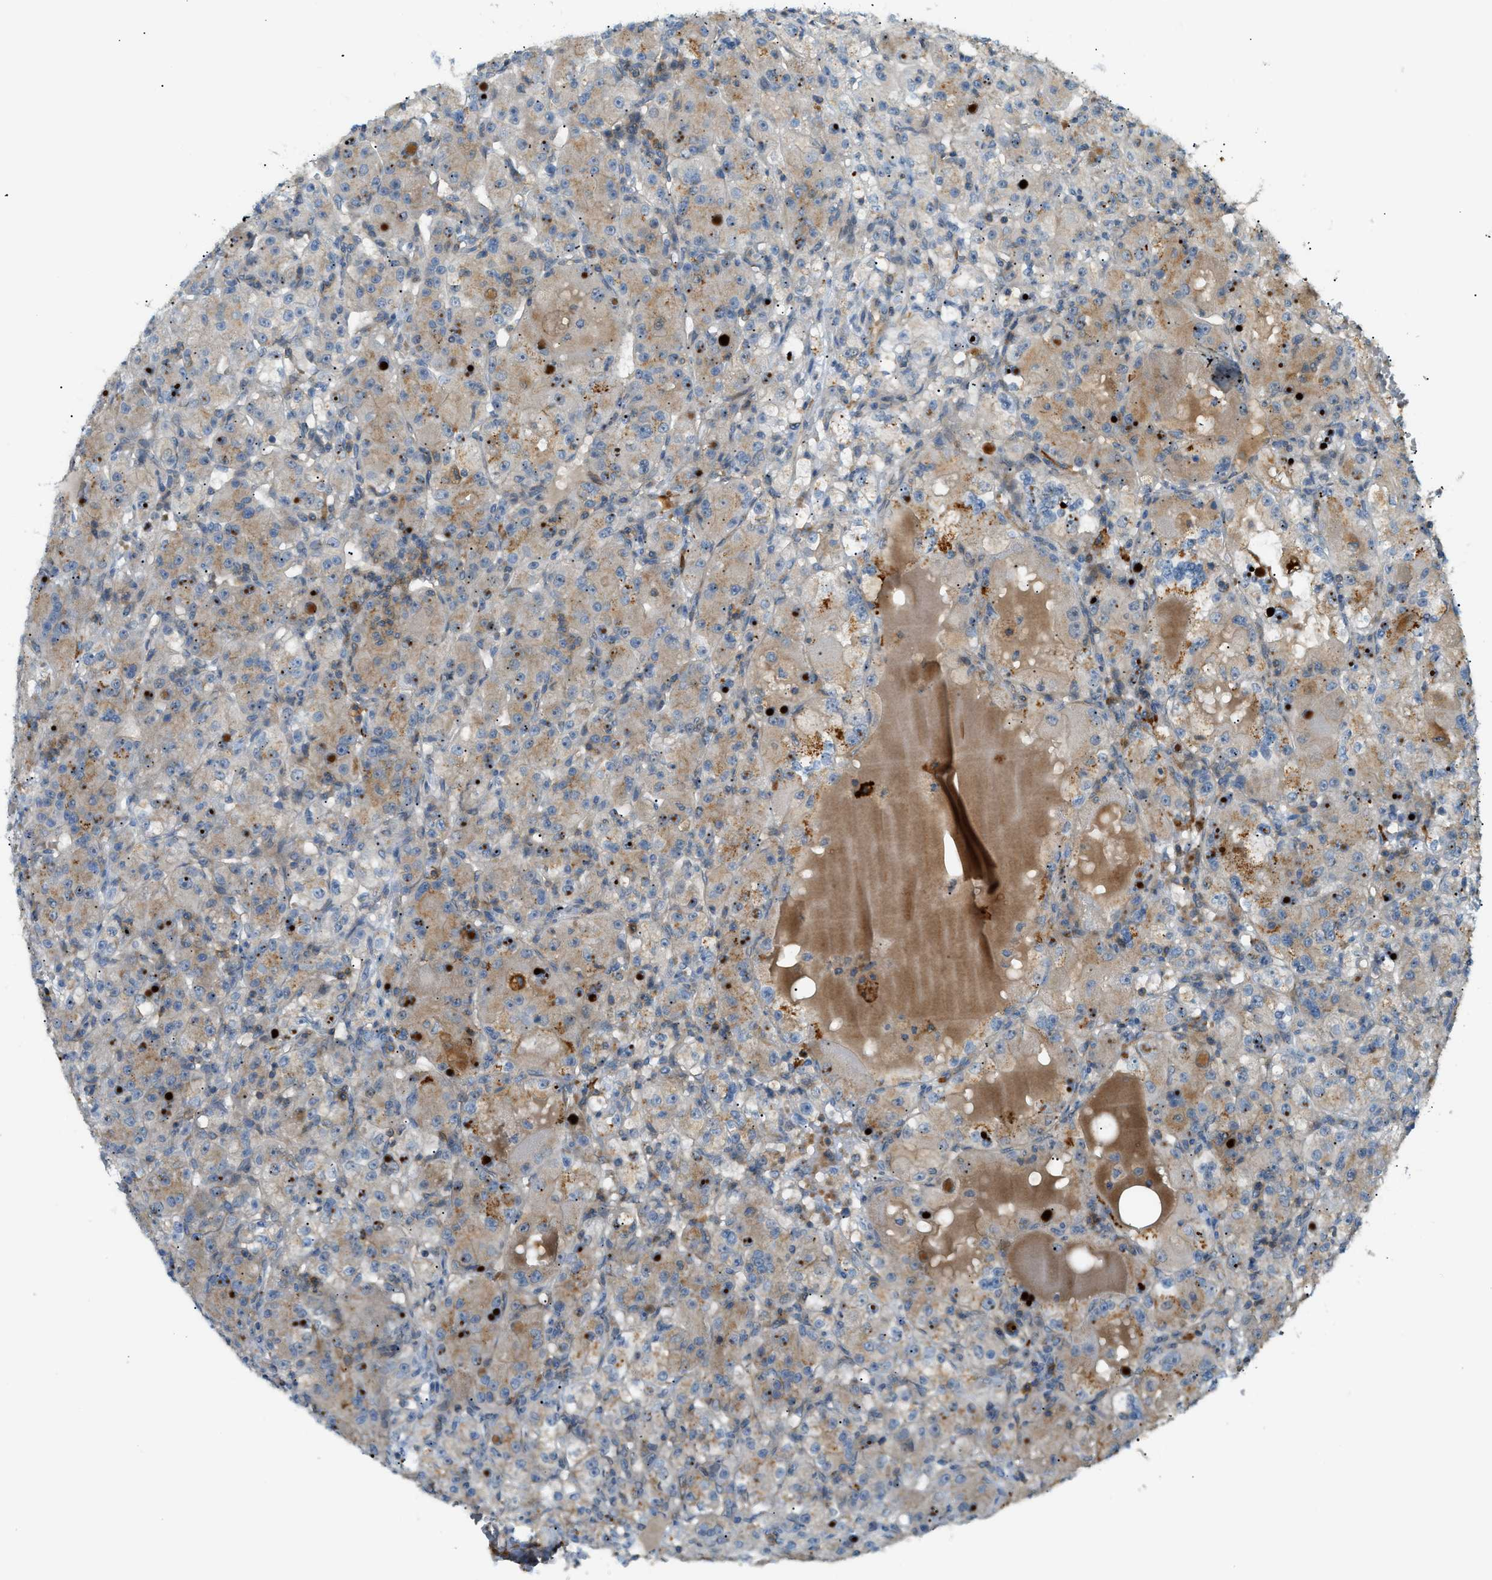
{"staining": {"intensity": "moderate", "quantity": "25%-75%", "location": "cytoplasmic/membranous"}, "tissue": "renal cancer", "cell_type": "Tumor cells", "image_type": "cancer", "snomed": [{"axis": "morphology", "description": "Normal tissue, NOS"}, {"axis": "morphology", "description": "Adenocarcinoma, NOS"}, {"axis": "topography", "description": "Kidney"}], "caption": "IHC of human adenocarcinoma (renal) reveals medium levels of moderate cytoplasmic/membranous expression in approximately 25%-75% of tumor cells.", "gene": "GRK6", "patient": {"sex": "male", "age": 61}}